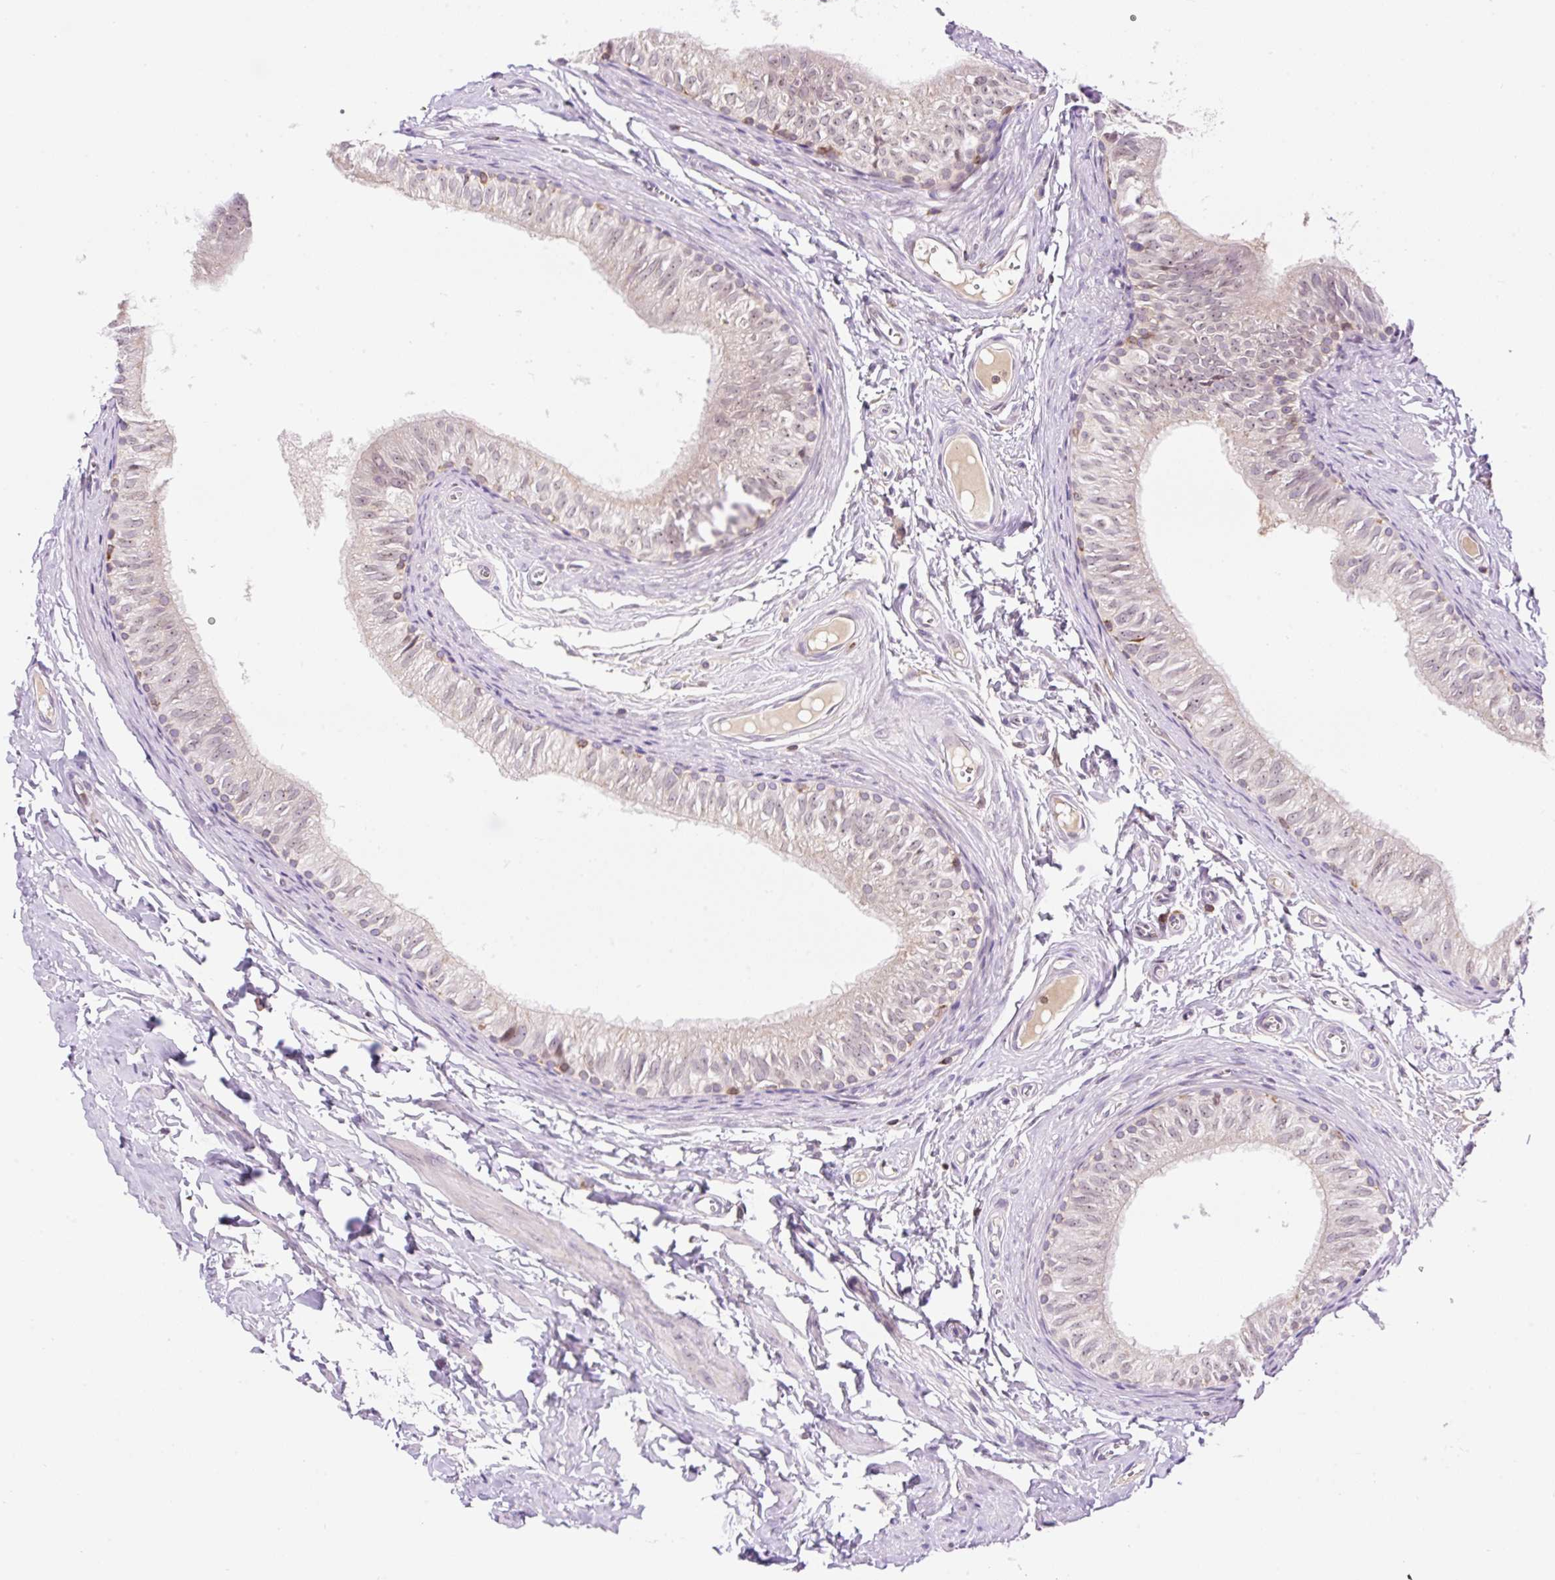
{"staining": {"intensity": "moderate", "quantity": "<25%", "location": "cytoplasmic/membranous"}, "tissue": "epididymis", "cell_type": "Glandular cells", "image_type": "normal", "snomed": [{"axis": "morphology", "description": "Normal tissue, NOS"}, {"axis": "topography", "description": "Epididymis"}], "caption": "Unremarkable epididymis demonstrates moderate cytoplasmic/membranous staining in about <25% of glandular cells (Stains: DAB in brown, nuclei in blue, Microscopy: brightfield microscopy at high magnification)..", "gene": "CARD11", "patient": {"sex": "male", "age": 42}}